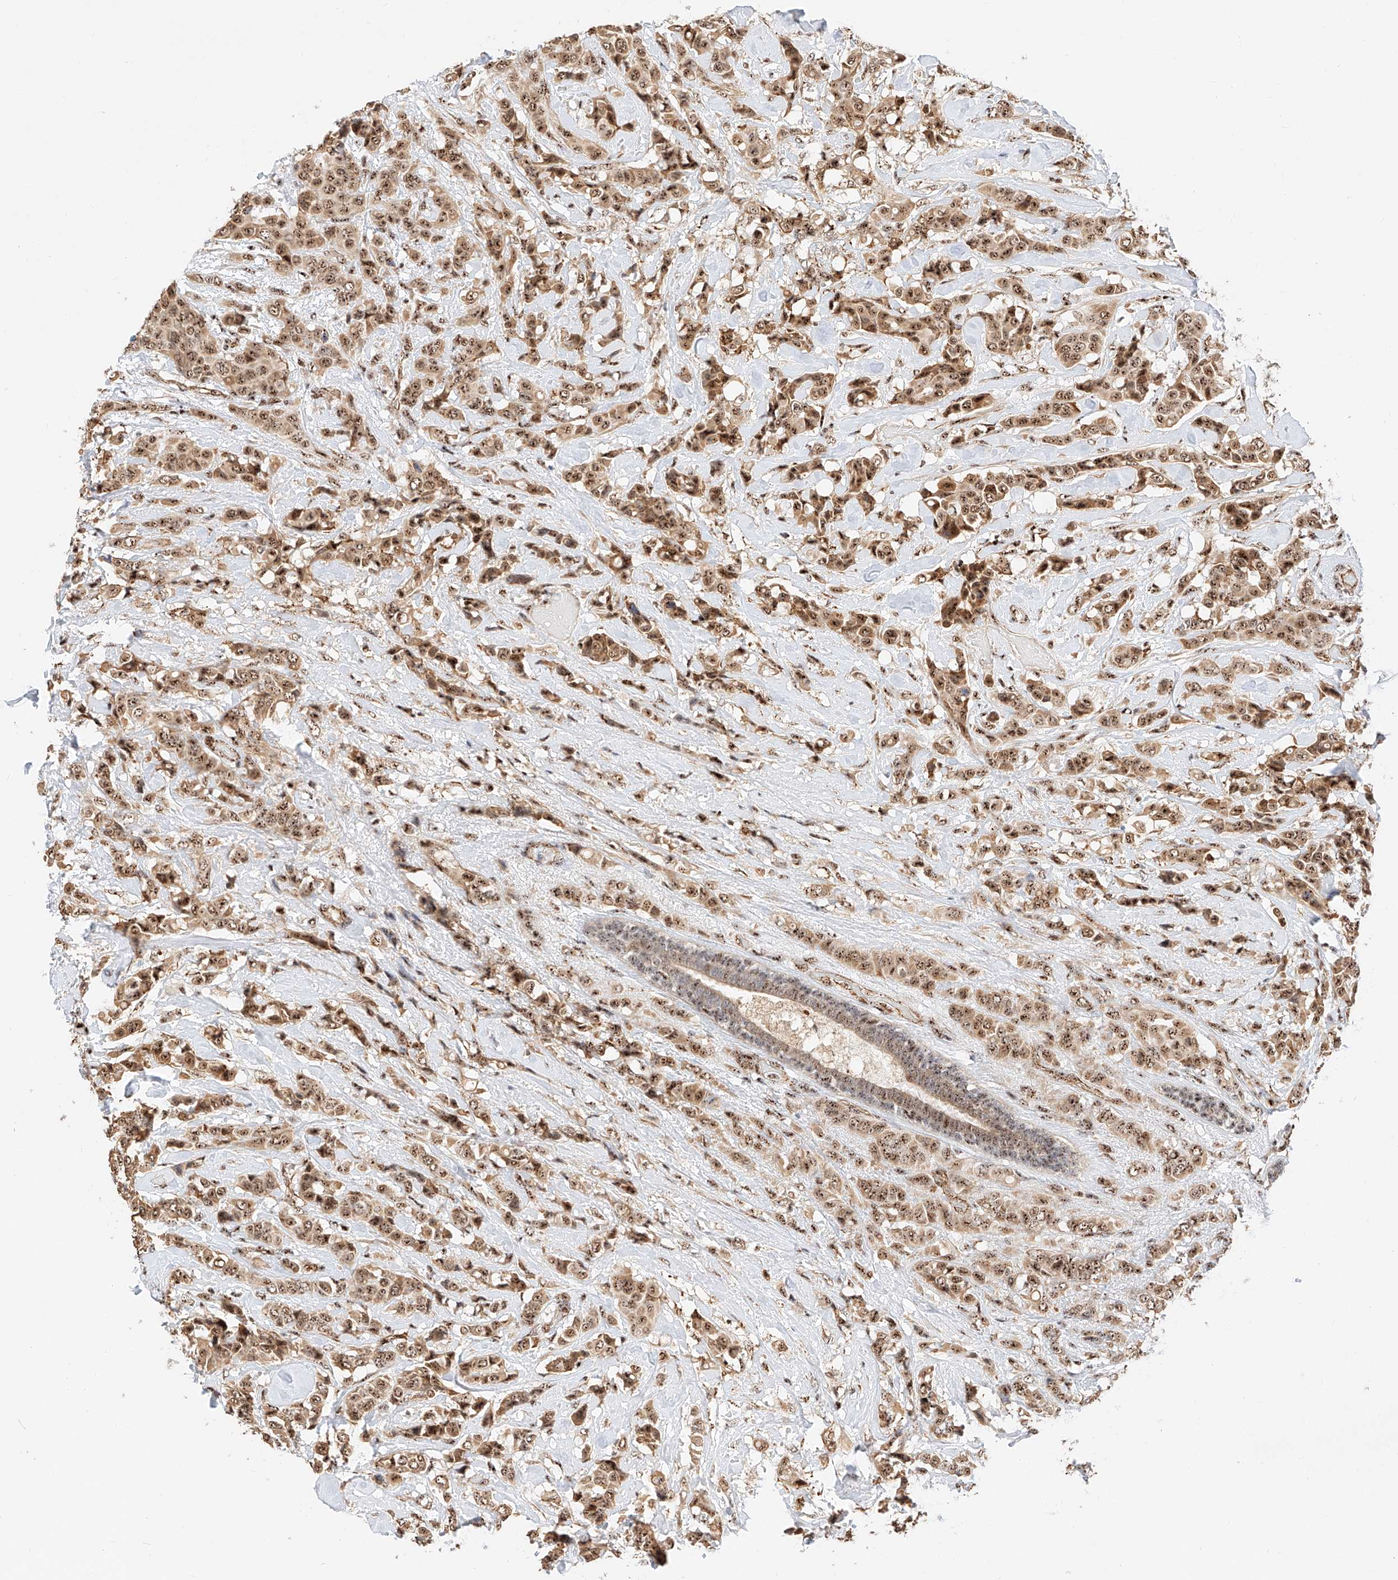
{"staining": {"intensity": "moderate", "quantity": ">75%", "location": "cytoplasmic/membranous,nuclear"}, "tissue": "breast cancer", "cell_type": "Tumor cells", "image_type": "cancer", "snomed": [{"axis": "morphology", "description": "Lobular carcinoma"}, {"axis": "topography", "description": "Breast"}], "caption": "The histopathology image shows staining of breast cancer (lobular carcinoma), revealing moderate cytoplasmic/membranous and nuclear protein expression (brown color) within tumor cells.", "gene": "ATXN7L2", "patient": {"sex": "female", "age": 51}}